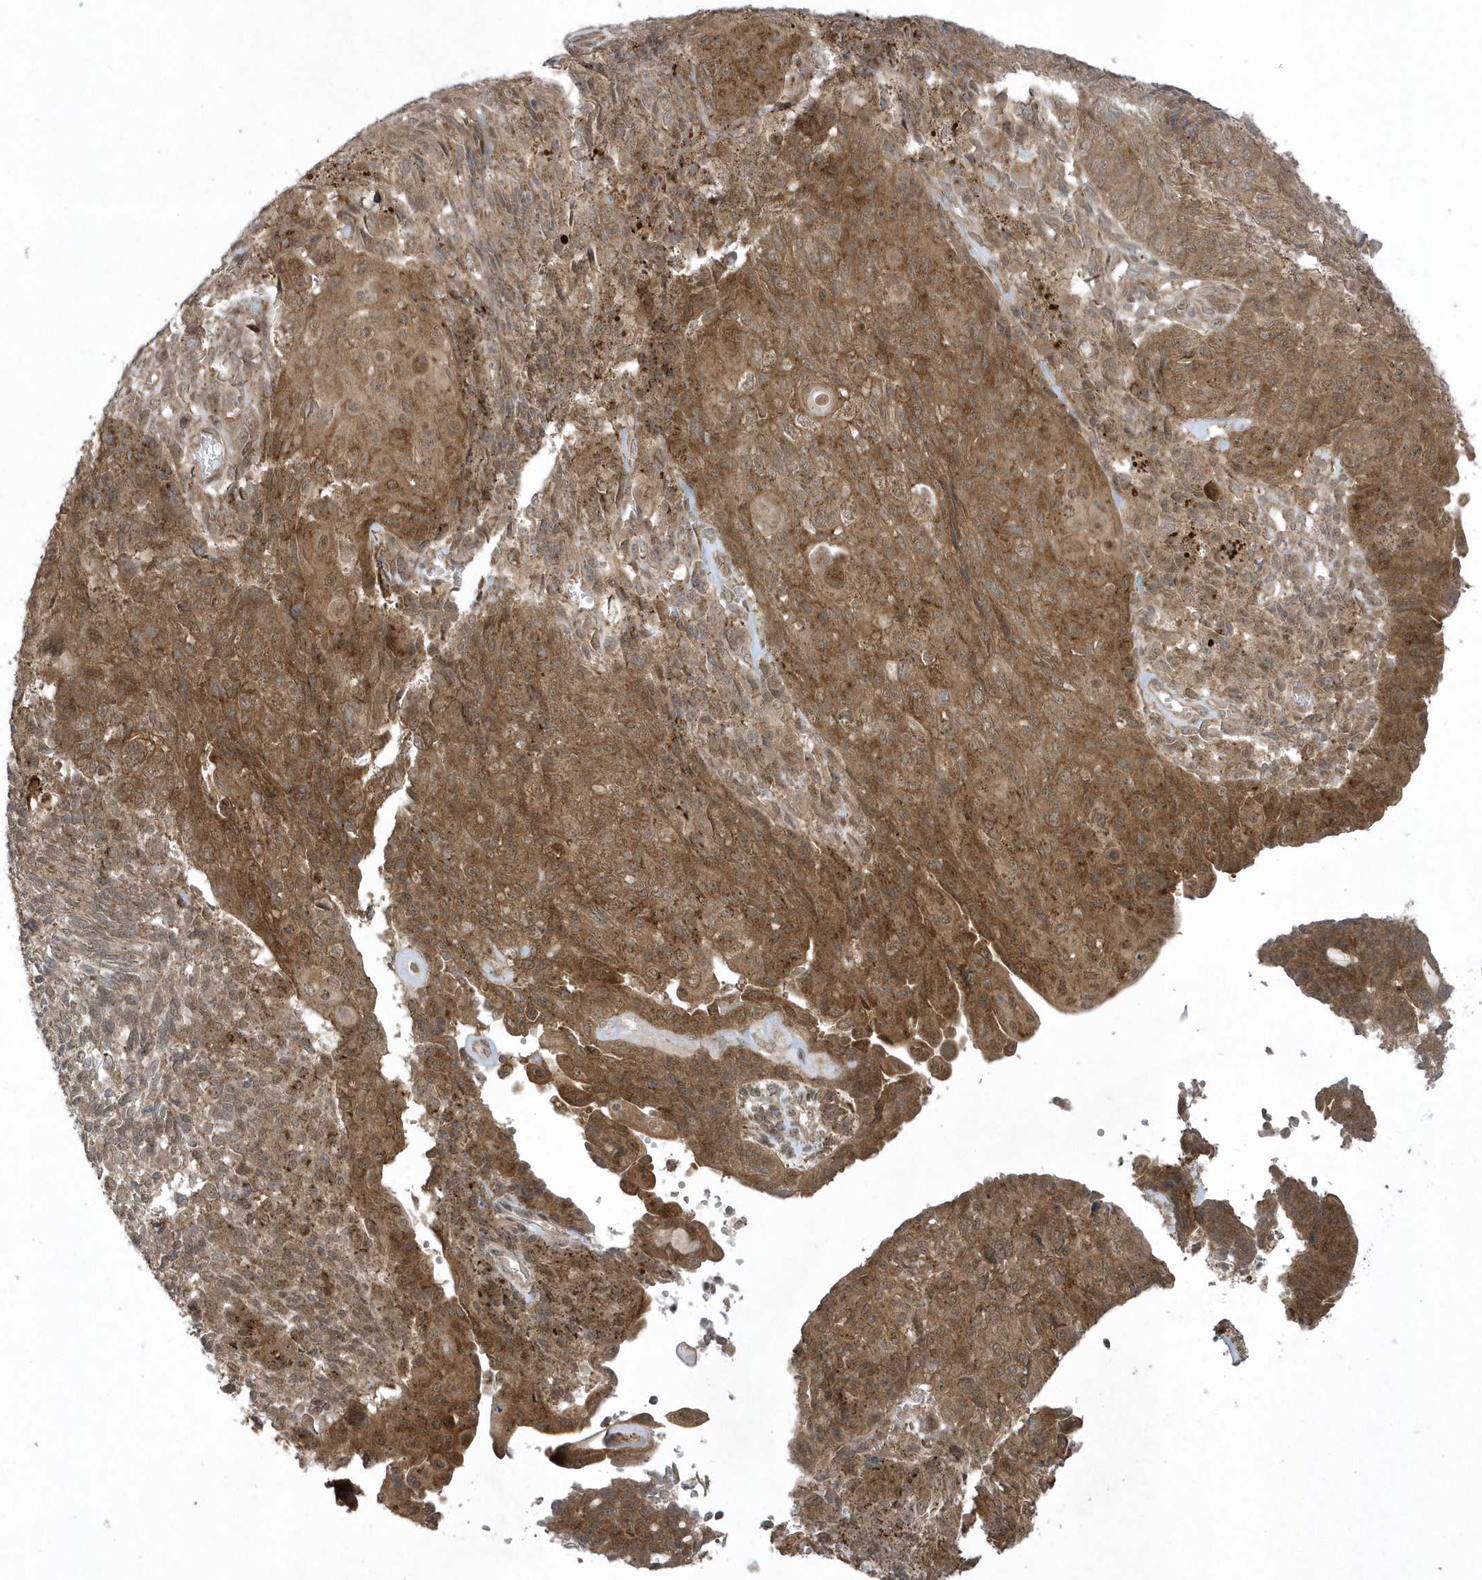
{"staining": {"intensity": "moderate", "quantity": ">75%", "location": "cytoplasmic/membranous"}, "tissue": "endometrial cancer", "cell_type": "Tumor cells", "image_type": "cancer", "snomed": [{"axis": "morphology", "description": "Adenocarcinoma, NOS"}, {"axis": "topography", "description": "Endometrium"}], "caption": "Tumor cells show medium levels of moderate cytoplasmic/membranous staining in approximately >75% of cells in endometrial cancer (adenocarcinoma). (DAB (3,3'-diaminobenzidine) IHC with brightfield microscopy, high magnification).", "gene": "STAMBP", "patient": {"sex": "female", "age": 32}}